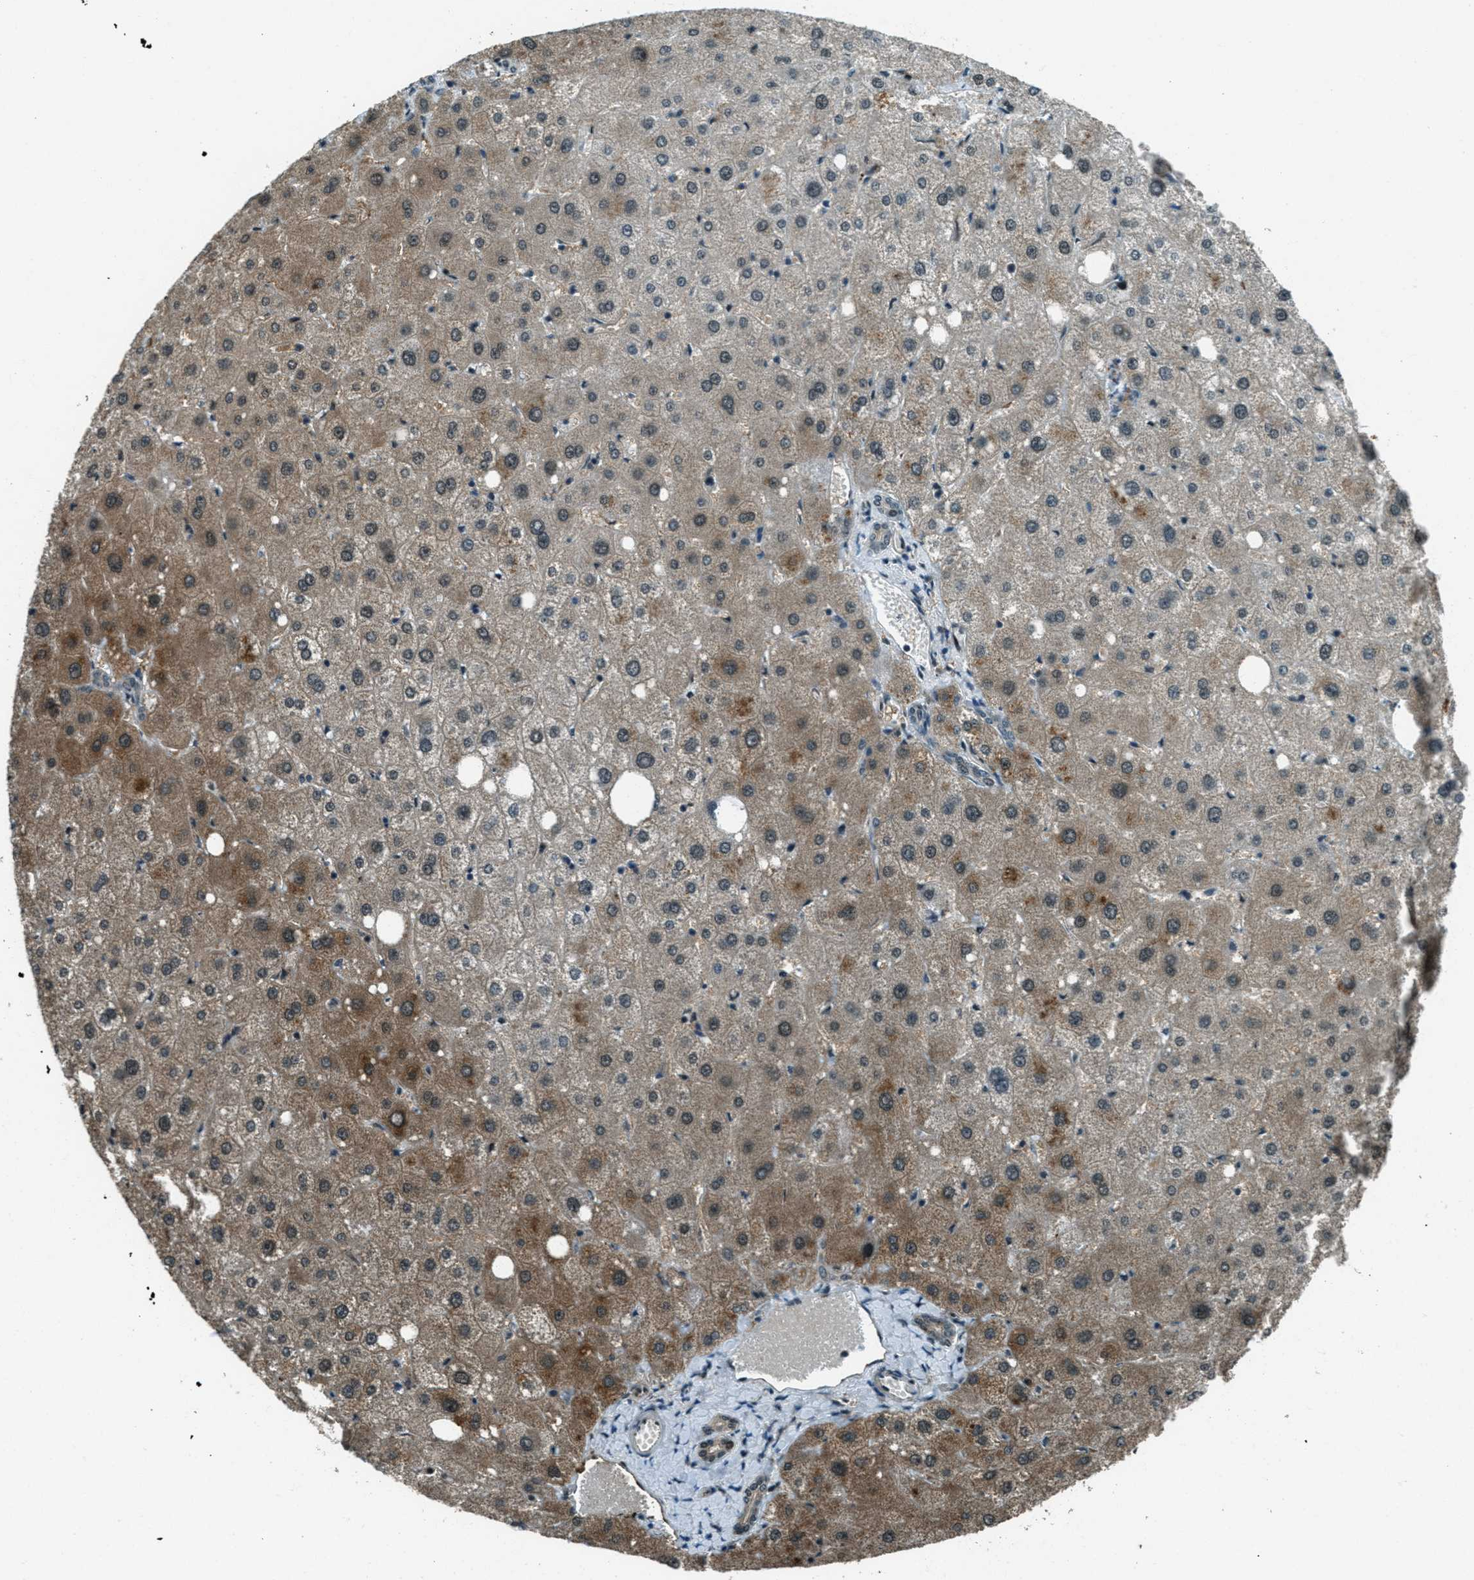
{"staining": {"intensity": "negative", "quantity": "none", "location": "none"}, "tissue": "liver", "cell_type": "Cholangiocytes", "image_type": "normal", "snomed": [{"axis": "morphology", "description": "Normal tissue, NOS"}, {"axis": "topography", "description": "Liver"}], "caption": "Immunohistochemical staining of normal human liver displays no significant staining in cholangiocytes. (Immunohistochemistry (ihc), brightfield microscopy, high magnification).", "gene": "TARDBP", "patient": {"sex": "male", "age": 73}}